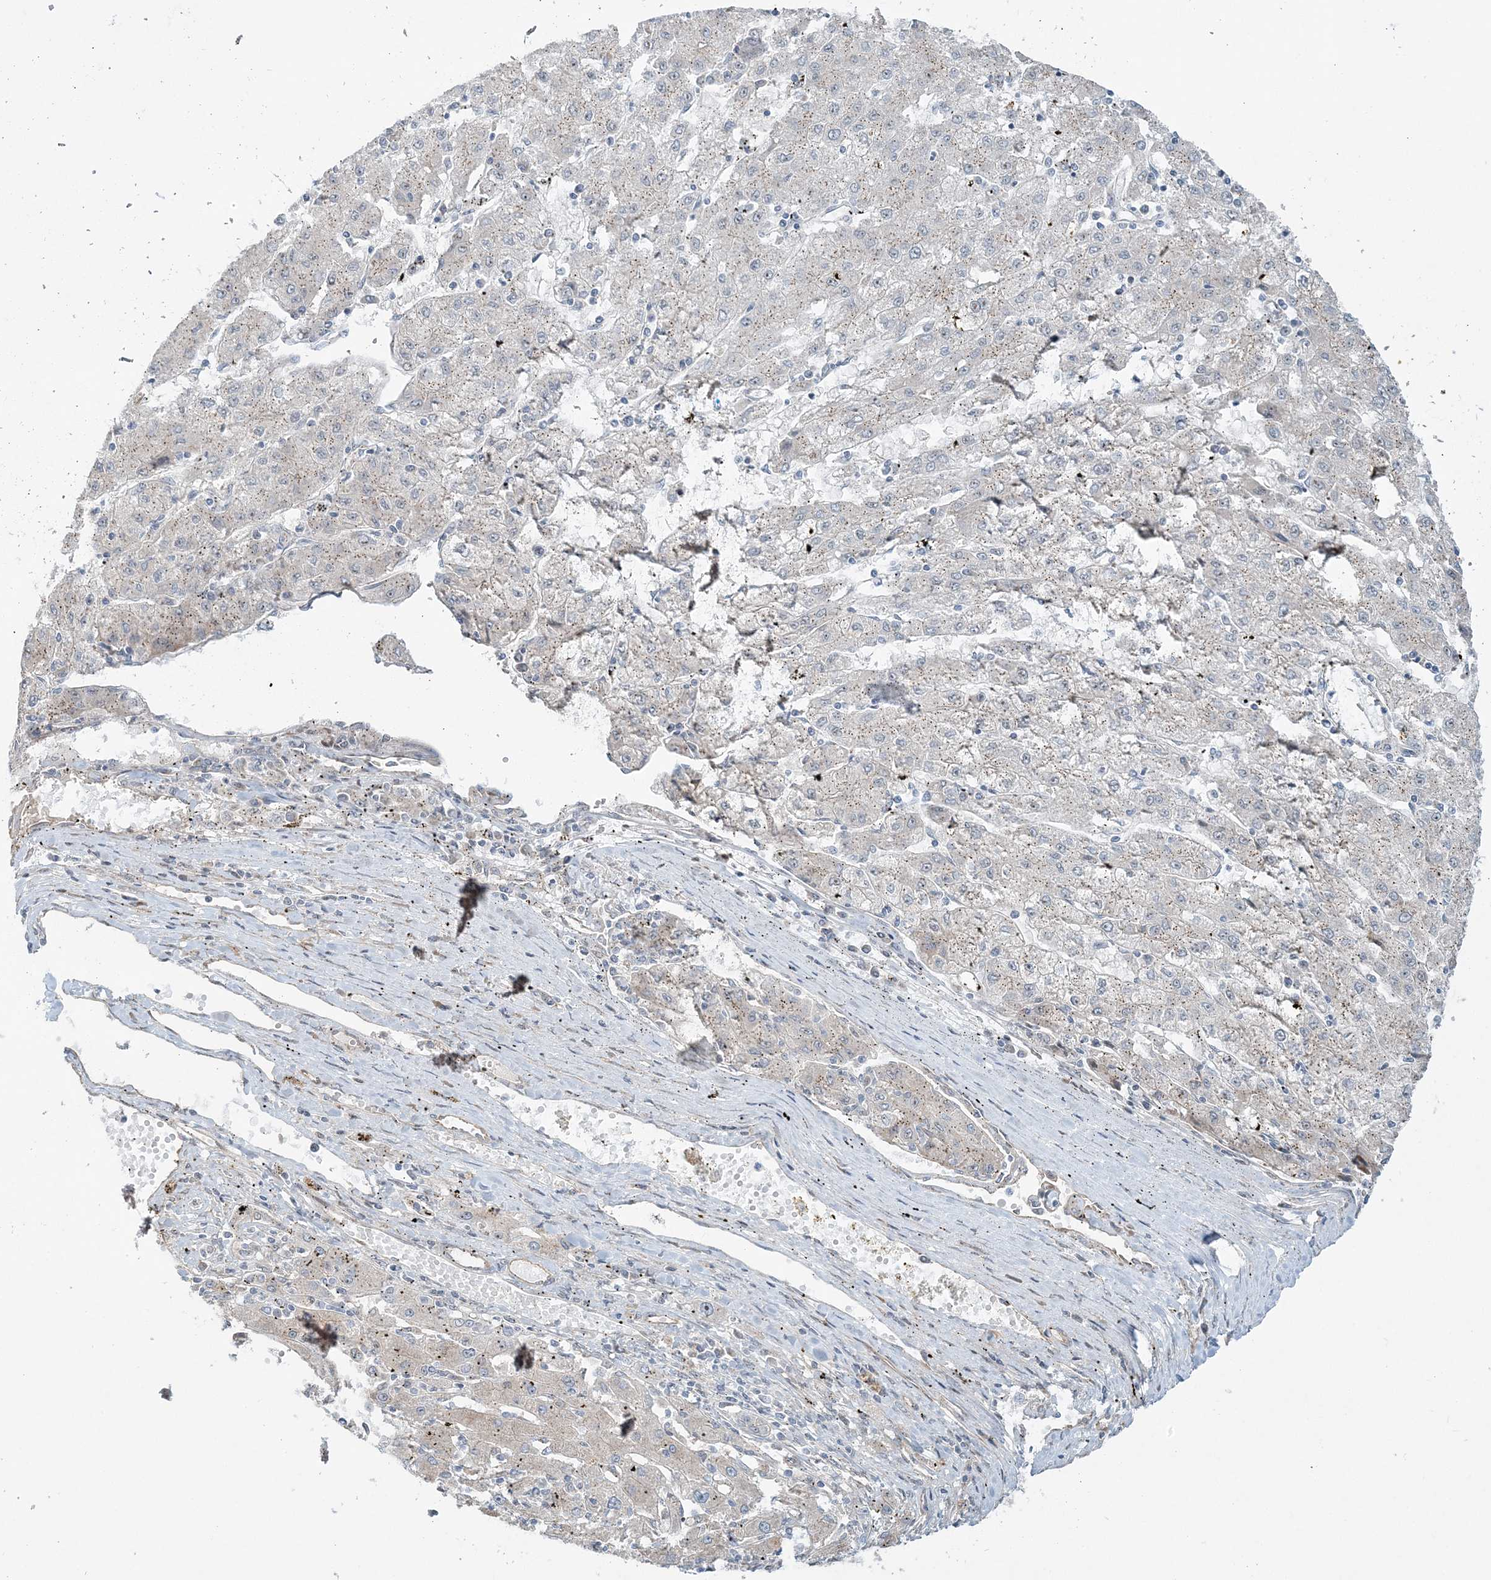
{"staining": {"intensity": "negative", "quantity": "none", "location": "none"}, "tissue": "liver cancer", "cell_type": "Tumor cells", "image_type": "cancer", "snomed": [{"axis": "morphology", "description": "Carcinoma, Hepatocellular, NOS"}, {"axis": "topography", "description": "Liver"}], "caption": "Immunohistochemical staining of human liver cancer (hepatocellular carcinoma) reveals no significant staining in tumor cells.", "gene": "CXXC5", "patient": {"sex": "male", "age": 72}}